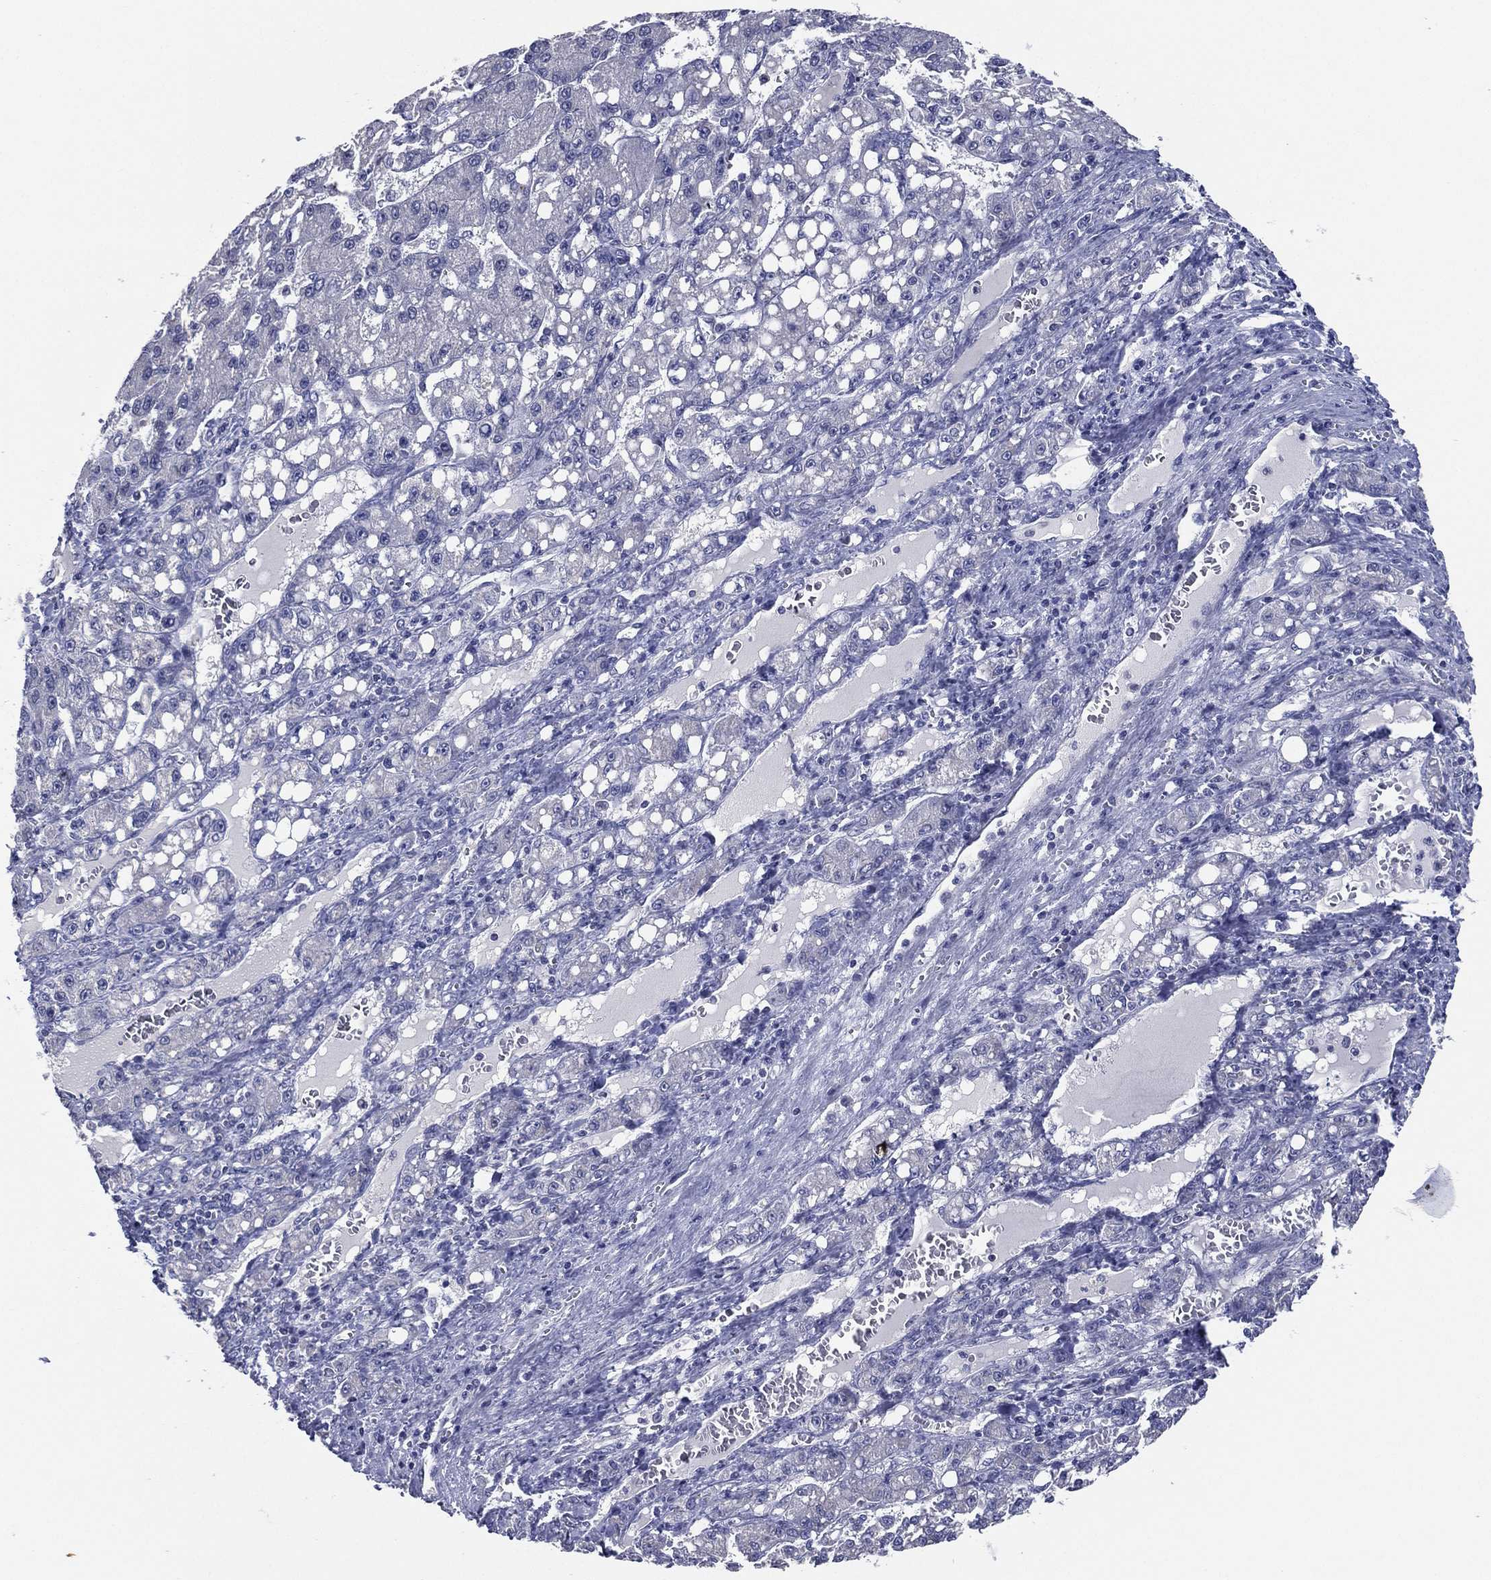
{"staining": {"intensity": "negative", "quantity": "none", "location": "none"}, "tissue": "liver cancer", "cell_type": "Tumor cells", "image_type": "cancer", "snomed": [{"axis": "morphology", "description": "Carcinoma, Hepatocellular, NOS"}, {"axis": "topography", "description": "Liver"}], "caption": "Tumor cells show no significant protein expression in liver cancer (hepatocellular carcinoma). The staining is performed using DAB brown chromogen with nuclei counter-stained in using hematoxylin.", "gene": "SLC13A4", "patient": {"sex": "female", "age": 65}}